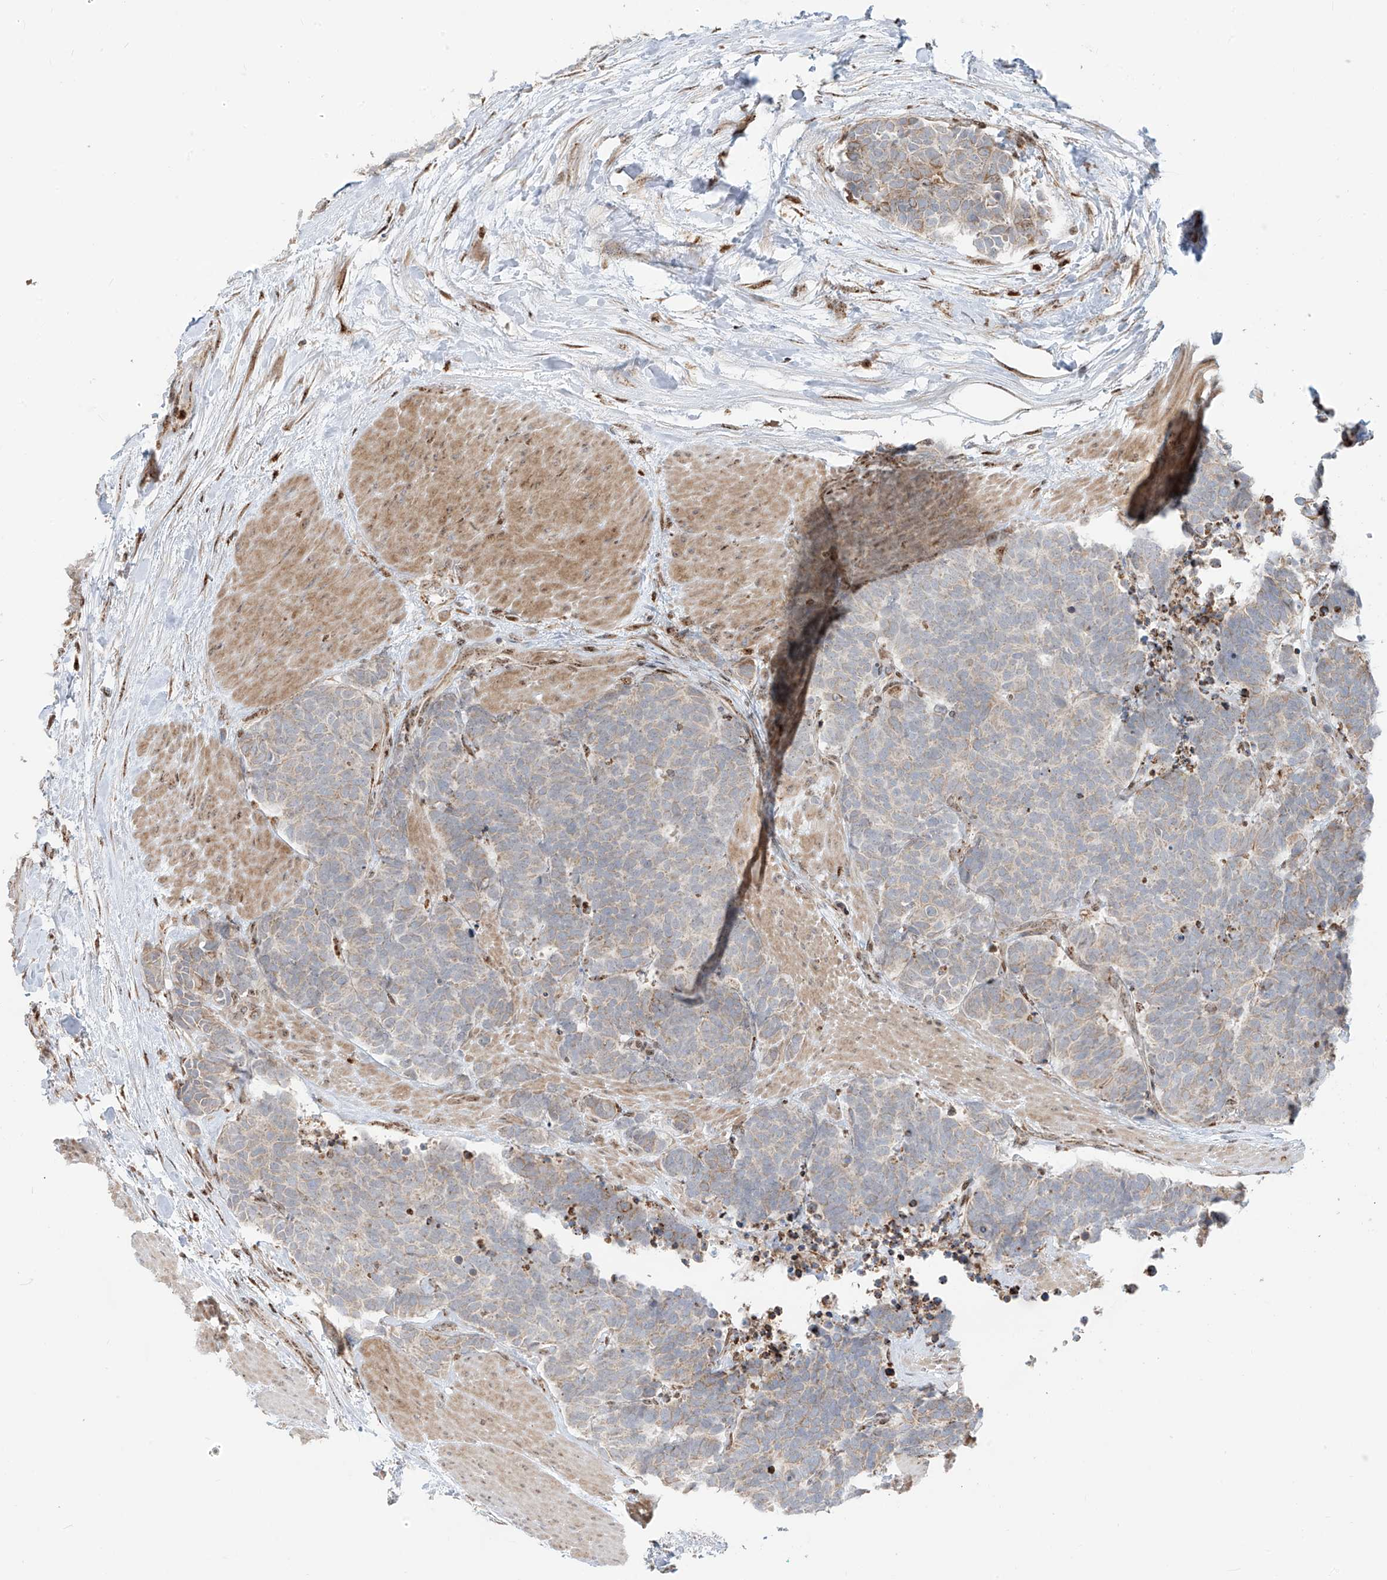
{"staining": {"intensity": "weak", "quantity": "25%-75%", "location": "cytoplasmic/membranous"}, "tissue": "carcinoid", "cell_type": "Tumor cells", "image_type": "cancer", "snomed": [{"axis": "morphology", "description": "Carcinoma, NOS"}, {"axis": "morphology", "description": "Carcinoid, malignant, NOS"}, {"axis": "topography", "description": "Urinary bladder"}], "caption": "IHC (DAB) staining of human carcinoma shows weak cytoplasmic/membranous protein expression in approximately 25%-75% of tumor cells. (Brightfield microscopy of DAB IHC at high magnification).", "gene": "ZBTB8A", "patient": {"sex": "male", "age": 57}}